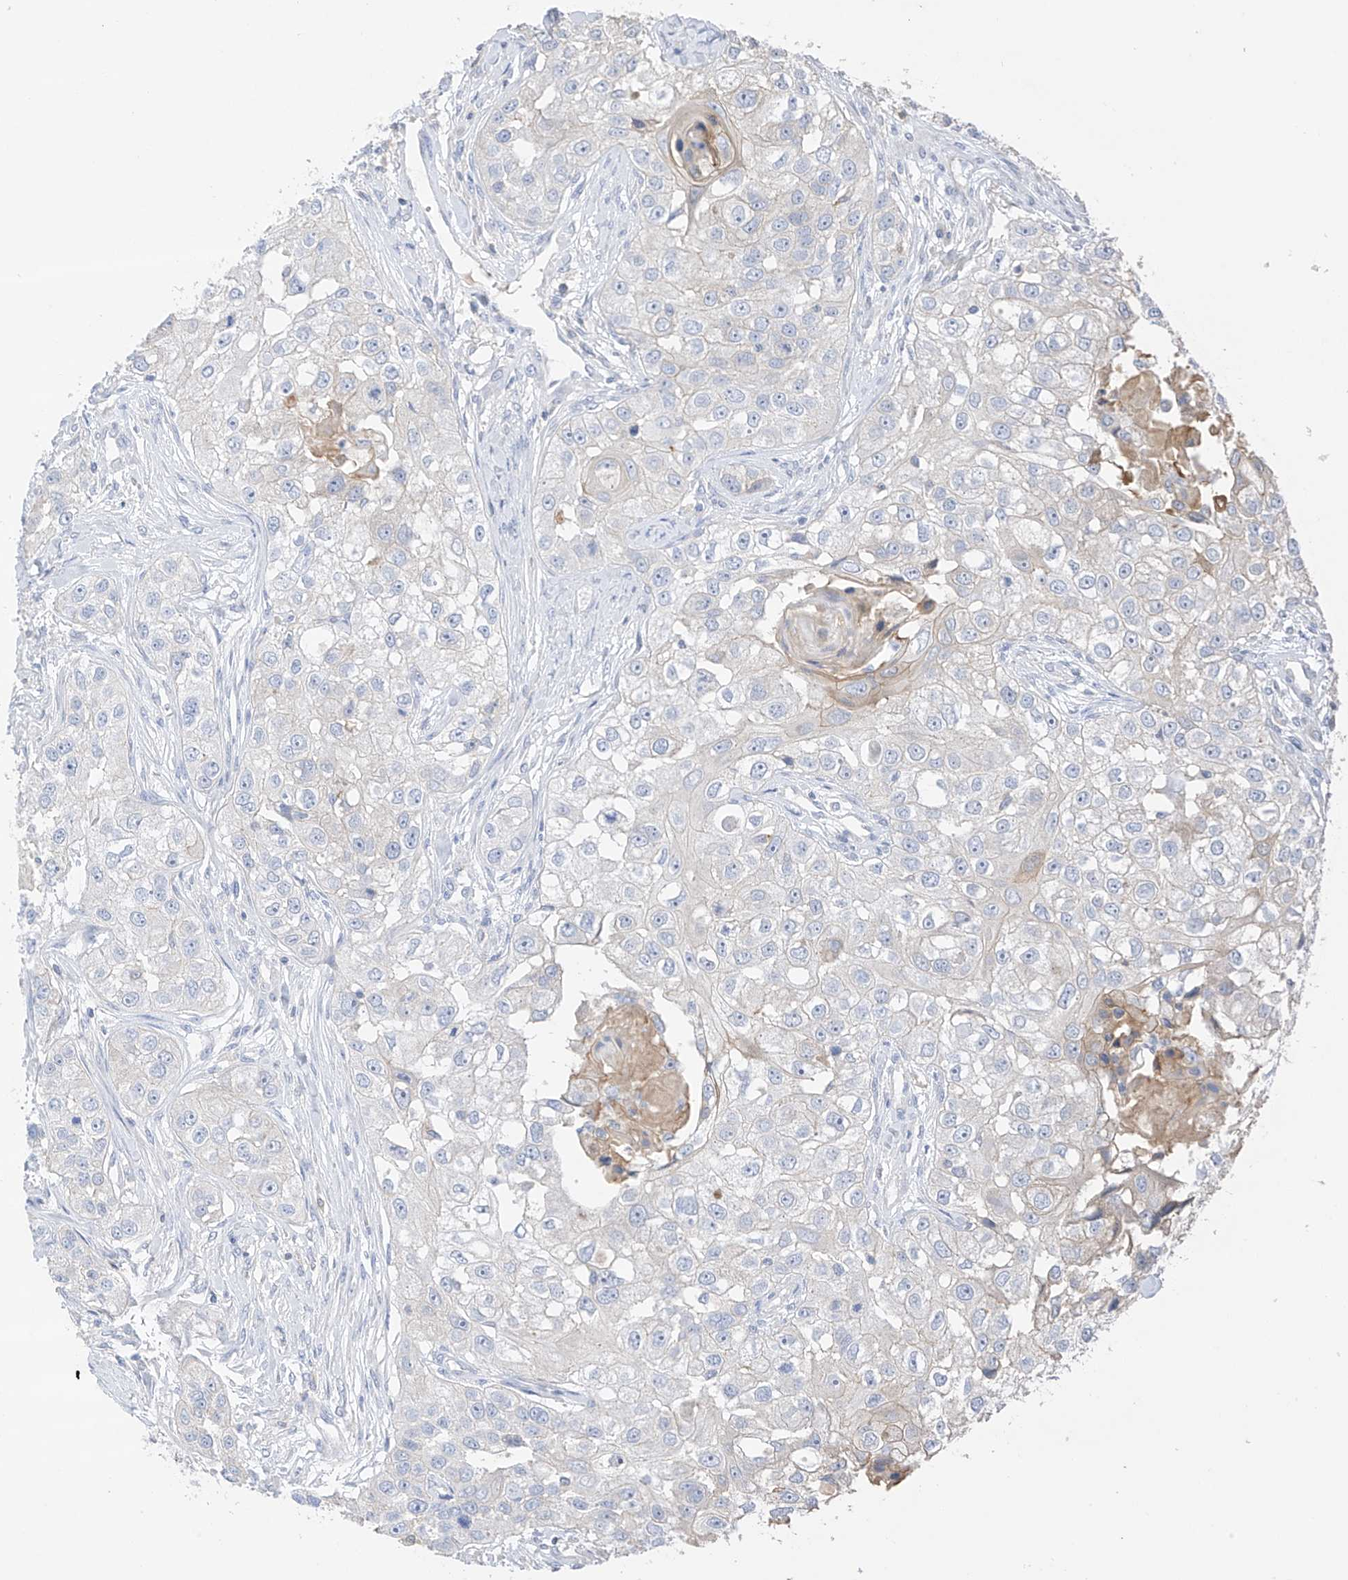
{"staining": {"intensity": "negative", "quantity": "none", "location": "none"}, "tissue": "head and neck cancer", "cell_type": "Tumor cells", "image_type": "cancer", "snomed": [{"axis": "morphology", "description": "Normal tissue, NOS"}, {"axis": "morphology", "description": "Squamous cell carcinoma, NOS"}, {"axis": "topography", "description": "Skeletal muscle"}, {"axis": "topography", "description": "Head-Neck"}], "caption": "There is no significant expression in tumor cells of head and neck squamous cell carcinoma.", "gene": "CAPN13", "patient": {"sex": "male", "age": 51}}